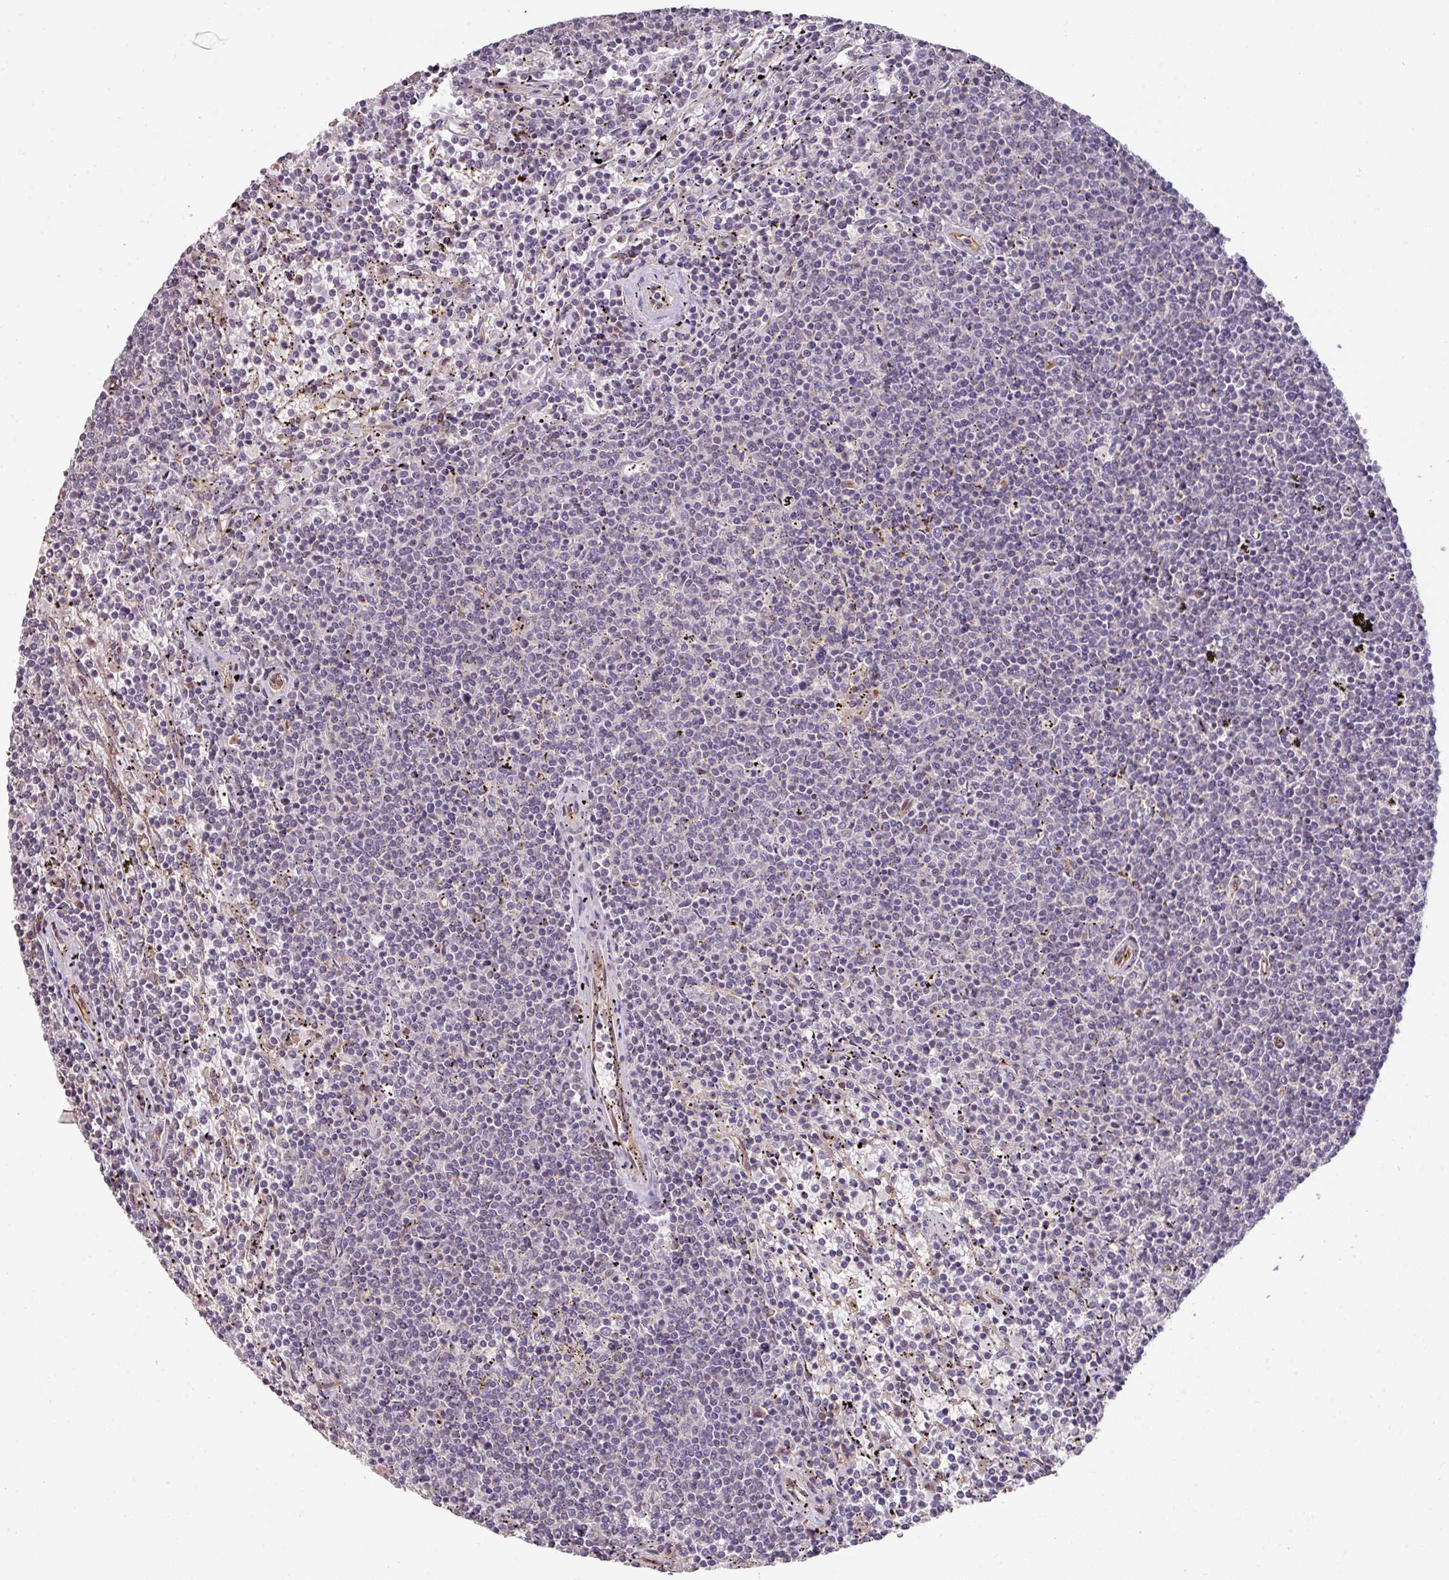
{"staining": {"intensity": "negative", "quantity": "none", "location": "none"}, "tissue": "lymphoma", "cell_type": "Tumor cells", "image_type": "cancer", "snomed": [{"axis": "morphology", "description": "Malignant lymphoma, non-Hodgkin's type, Low grade"}, {"axis": "topography", "description": "Spleen"}], "caption": "Tumor cells show no significant positivity in malignant lymphoma, non-Hodgkin's type (low-grade).", "gene": "CYFIP2", "patient": {"sex": "female", "age": 50}}